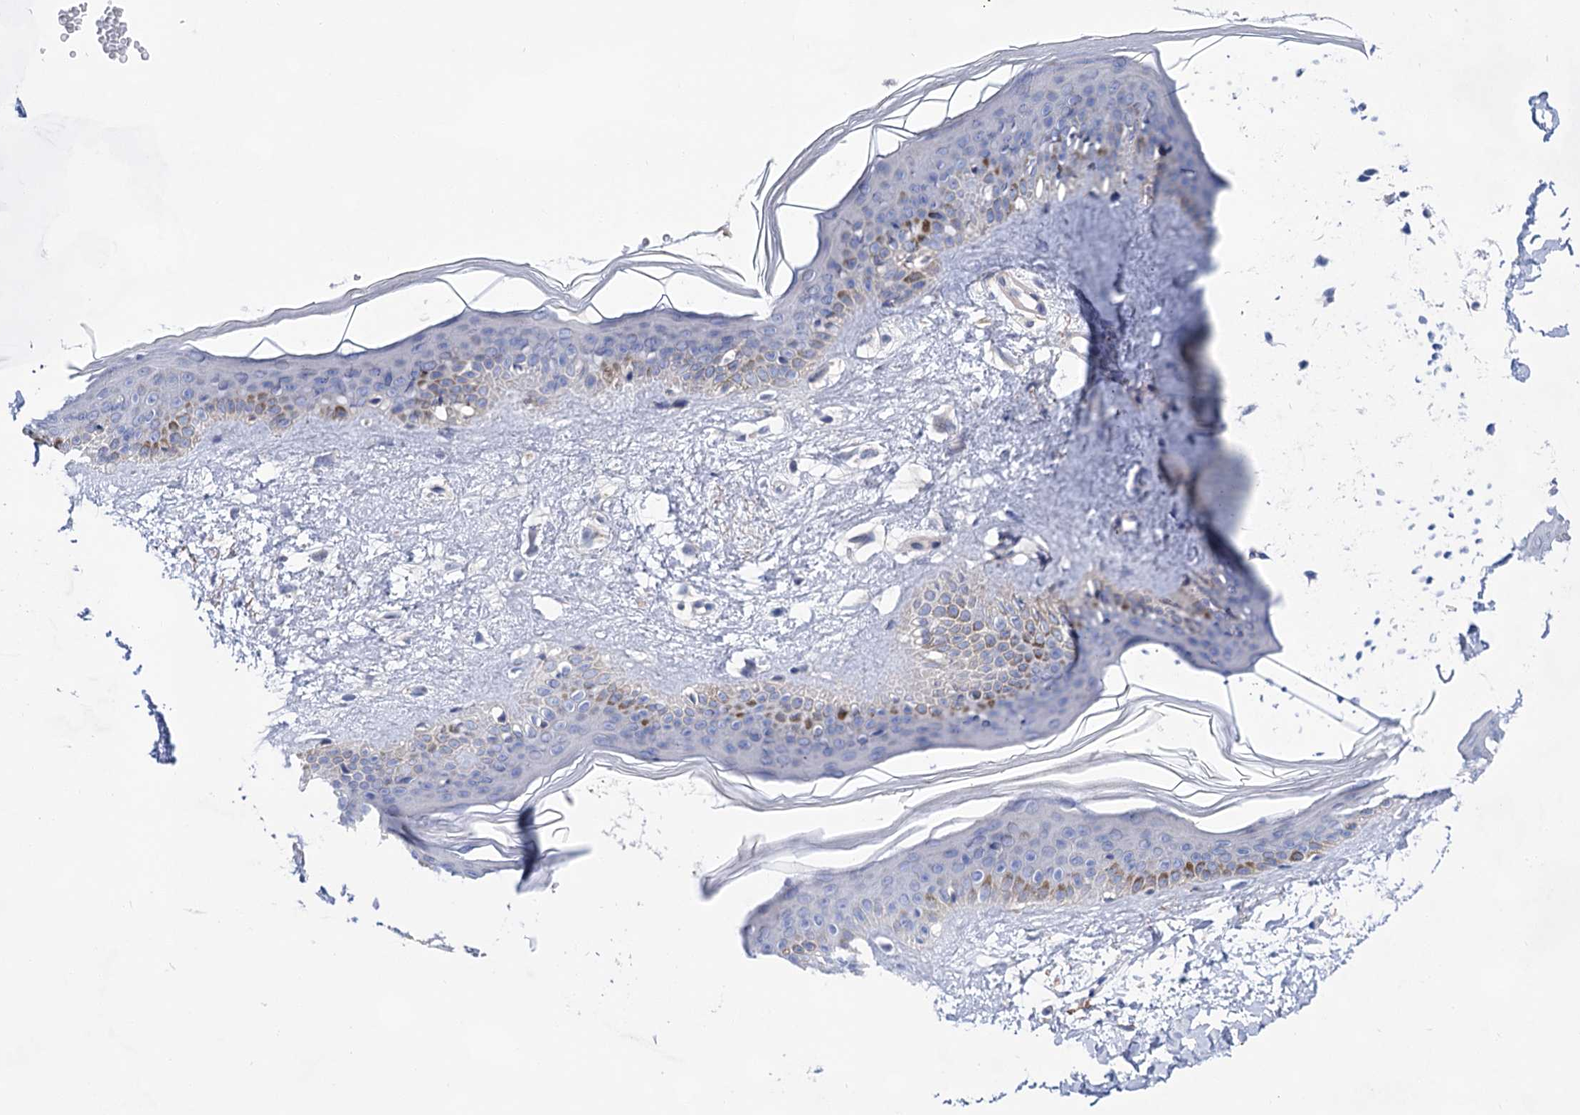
{"staining": {"intensity": "negative", "quantity": "none", "location": "none"}, "tissue": "skin", "cell_type": "Fibroblasts", "image_type": "normal", "snomed": [{"axis": "morphology", "description": "Normal tissue, NOS"}, {"axis": "topography", "description": "Skin"}], "caption": "IHC photomicrograph of benign skin: skin stained with DAB (3,3'-diaminobenzidine) reveals no significant protein staining in fibroblasts. (Brightfield microscopy of DAB (3,3'-diaminobenzidine) immunohistochemistry (IHC) at high magnification).", "gene": "MORN3", "patient": {"sex": "female", "age": 58}}